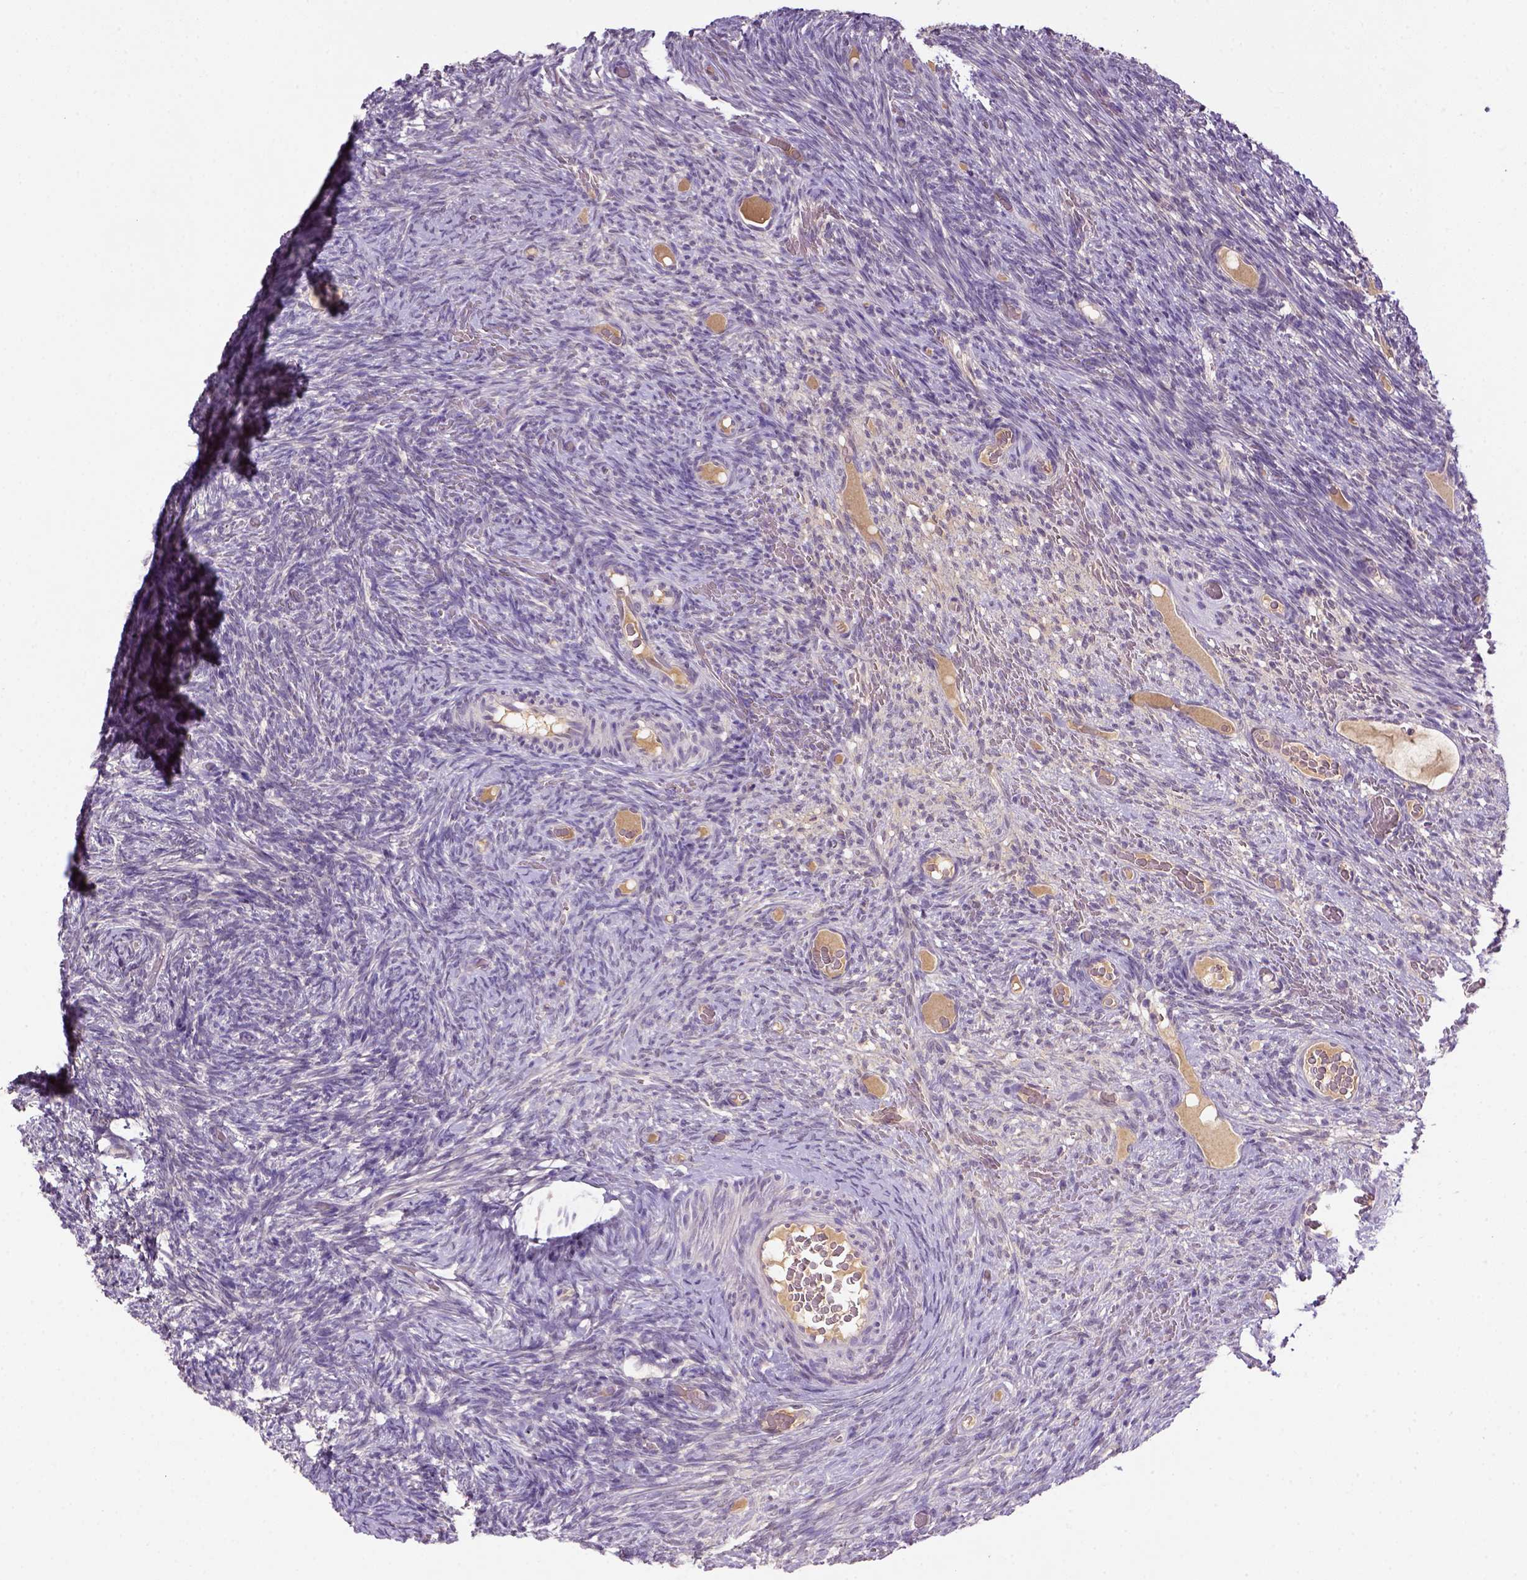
{"staining": {"intensity": "negative", "quantity": "none", "location": "none"}, "tissue": "ovary", "cell_type": "Follicle cells", "image_type": "normal", "snomed": [{"axis": "morphology", "description": "Normal tissue, NOS"}, {"axis": "topography", "description": "Ovary"}], "caption": "Human ovary stained for a protein using IHC displays no expression in follicle cells.", "gene": "NLGN2", "patient": {"sex": "female", "age": 34}}